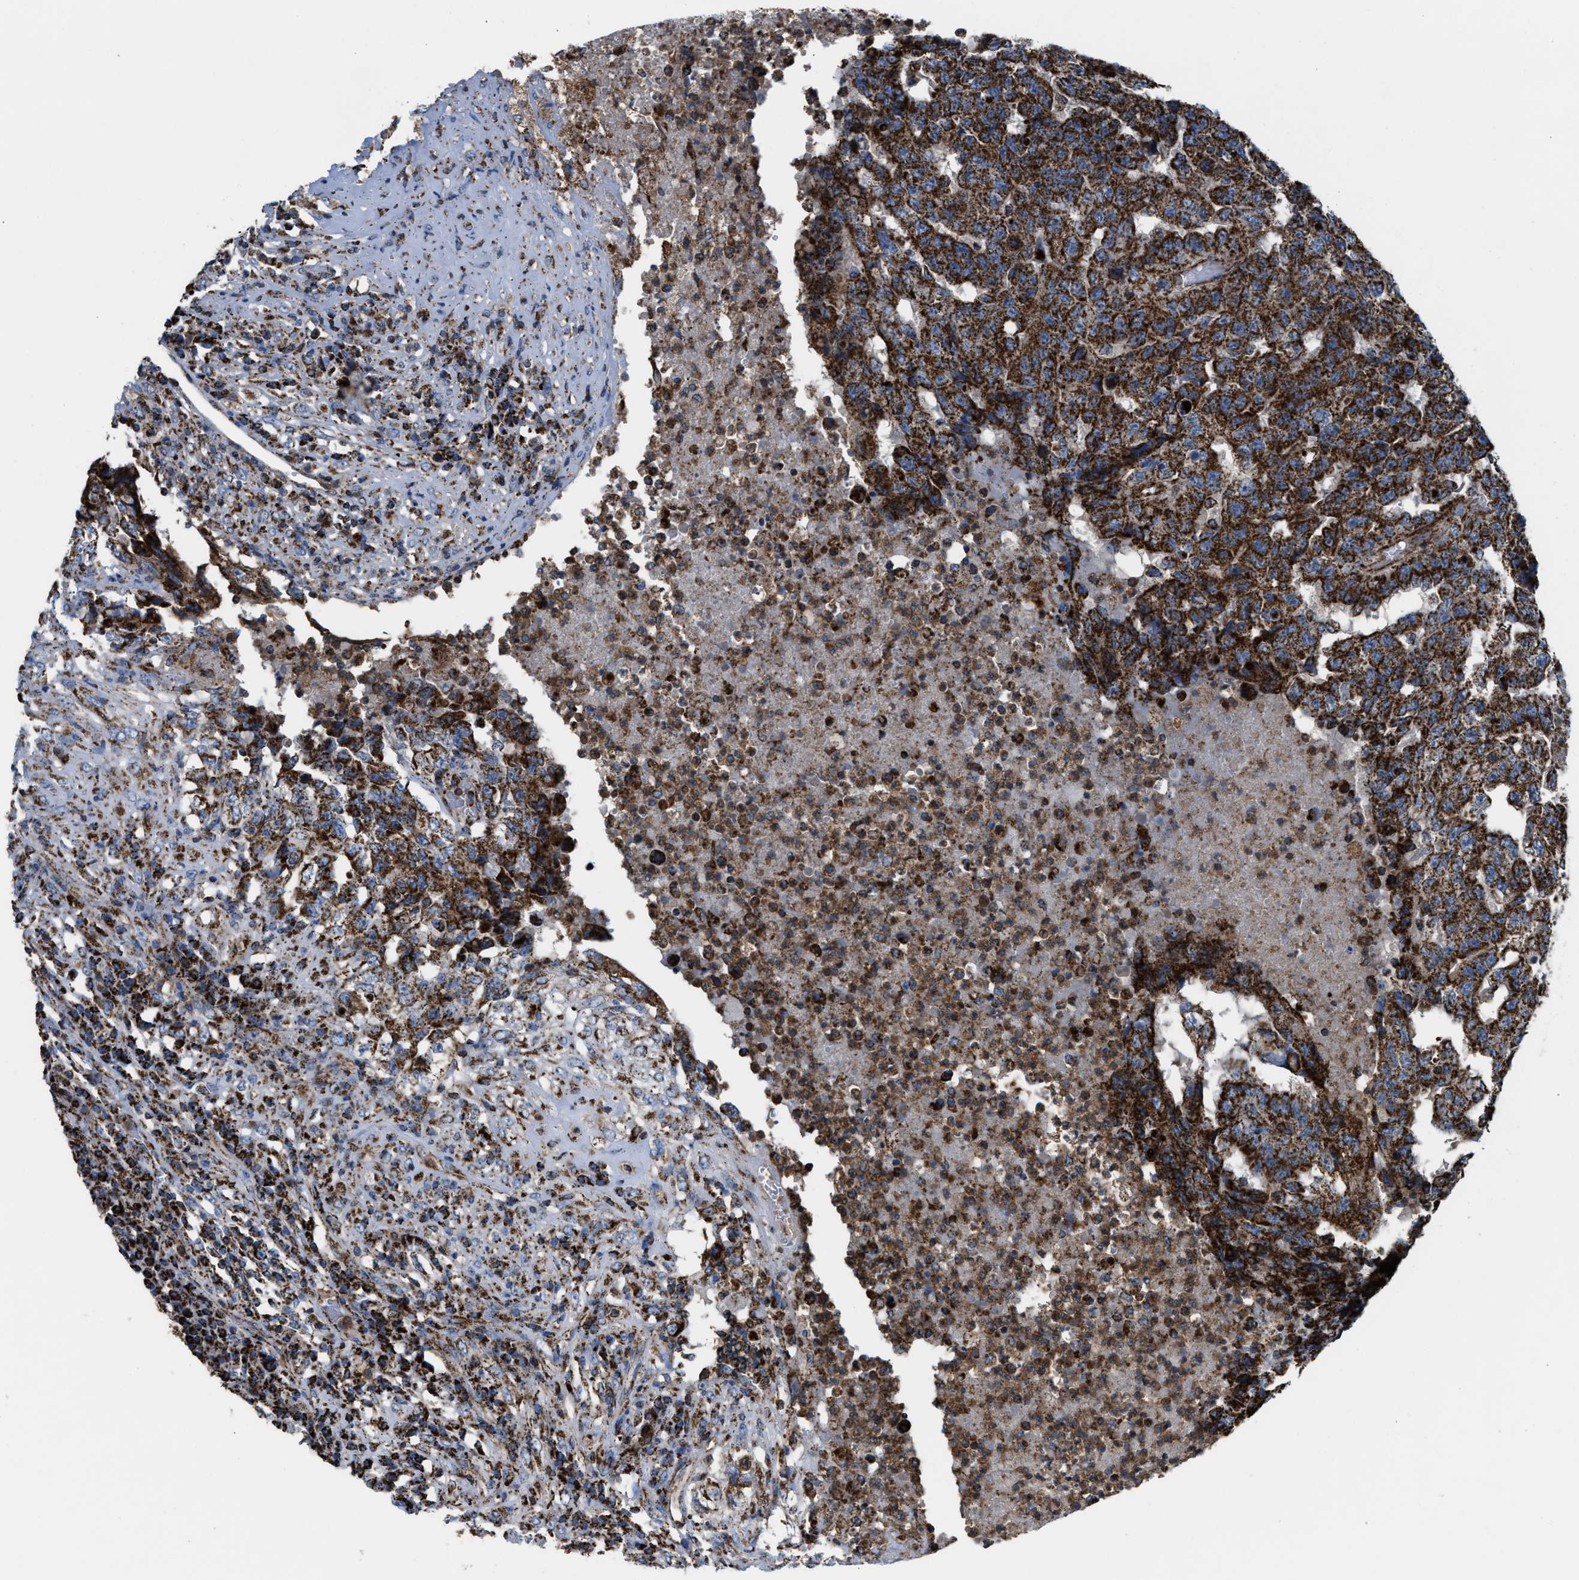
{"staining": {"intensity": "strong", "quantity": ">75%", "location": "cytoplasmic/membranous"}, "tissue": "testis cancer", "cell_type": "Tumor cells", "image_type": "cancer", "snomed": [{"axis": "morphology", "description": "Necrosis, NOS"}, {"axis": "morphology", "description": "Carcinoma, Embryonal, NOS"}, {"axis": "topography", "description": "Testis"}], "caption": "Testis embryonal carcinoma stained for a protein (brown) reveals strong cytoplasmic/membranous positive positivity in approximately >75% of tumor cells.", "gene": "ECHS1", "patient": {"sex": "male", "age": 19}}